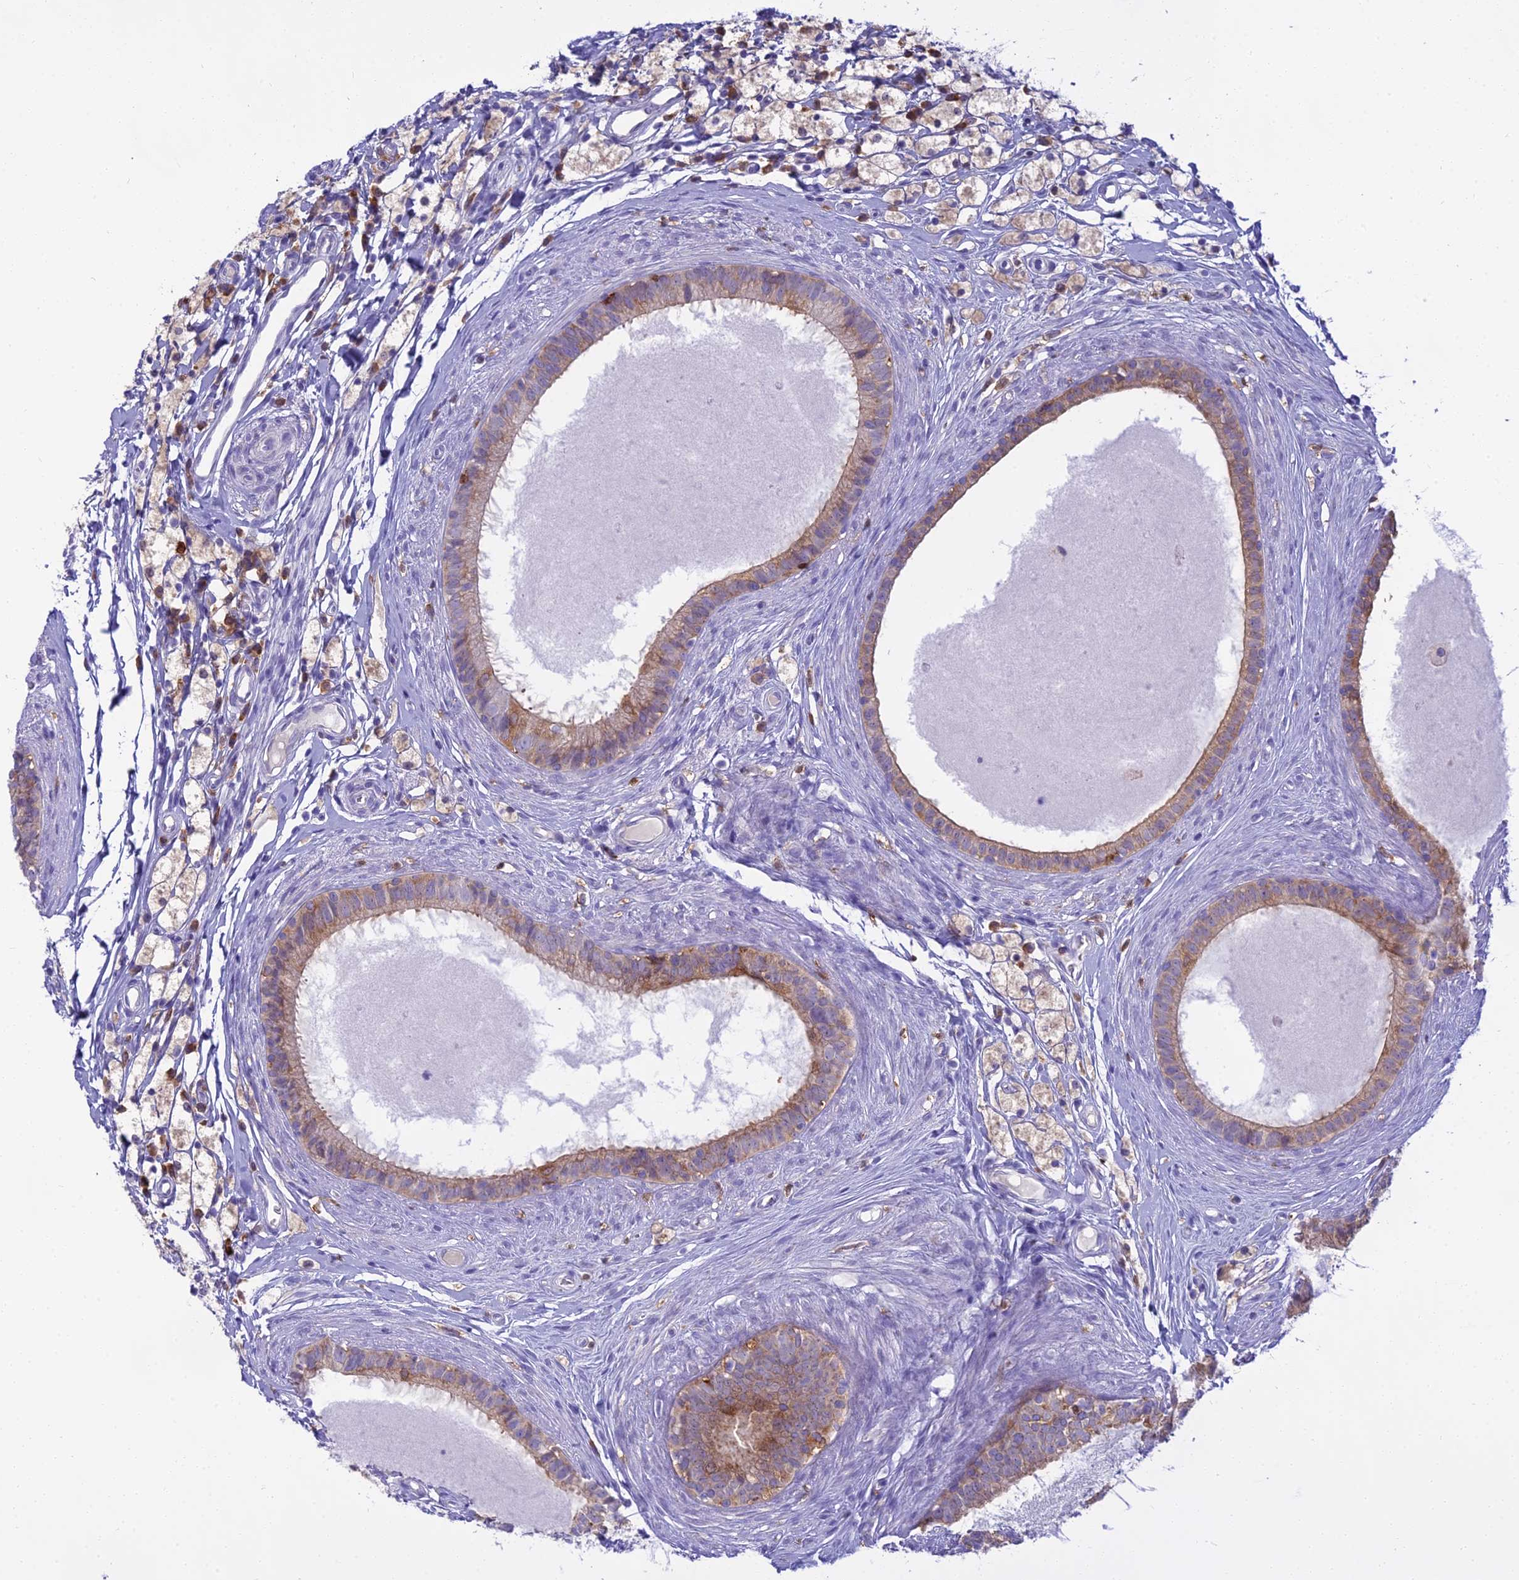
{"staining": {"intensity": "moderate", "quantity": "25%-75%", "location": "cytoplasmic/membranous"}, "tissue": "epididymis", "cell_type": "Glandular cells", "image_type": "normal", "snomed": [{"axis": "morphology", "description": "Normal tissue, NOS"}, {"axis": "topography", "description": "Epididymis"}], "caption": "Immunohistochemical staining of normal human epididymis demonstrates 25%-75% levels of moderate cytoplasmic/membranous protein positivity in about 25%-75% of glandular cells. (DAB = brown stain, brightfield microscopy at high magnification).", "gene": "BLNK", "patient": {"sex": "male", "age": 80}}